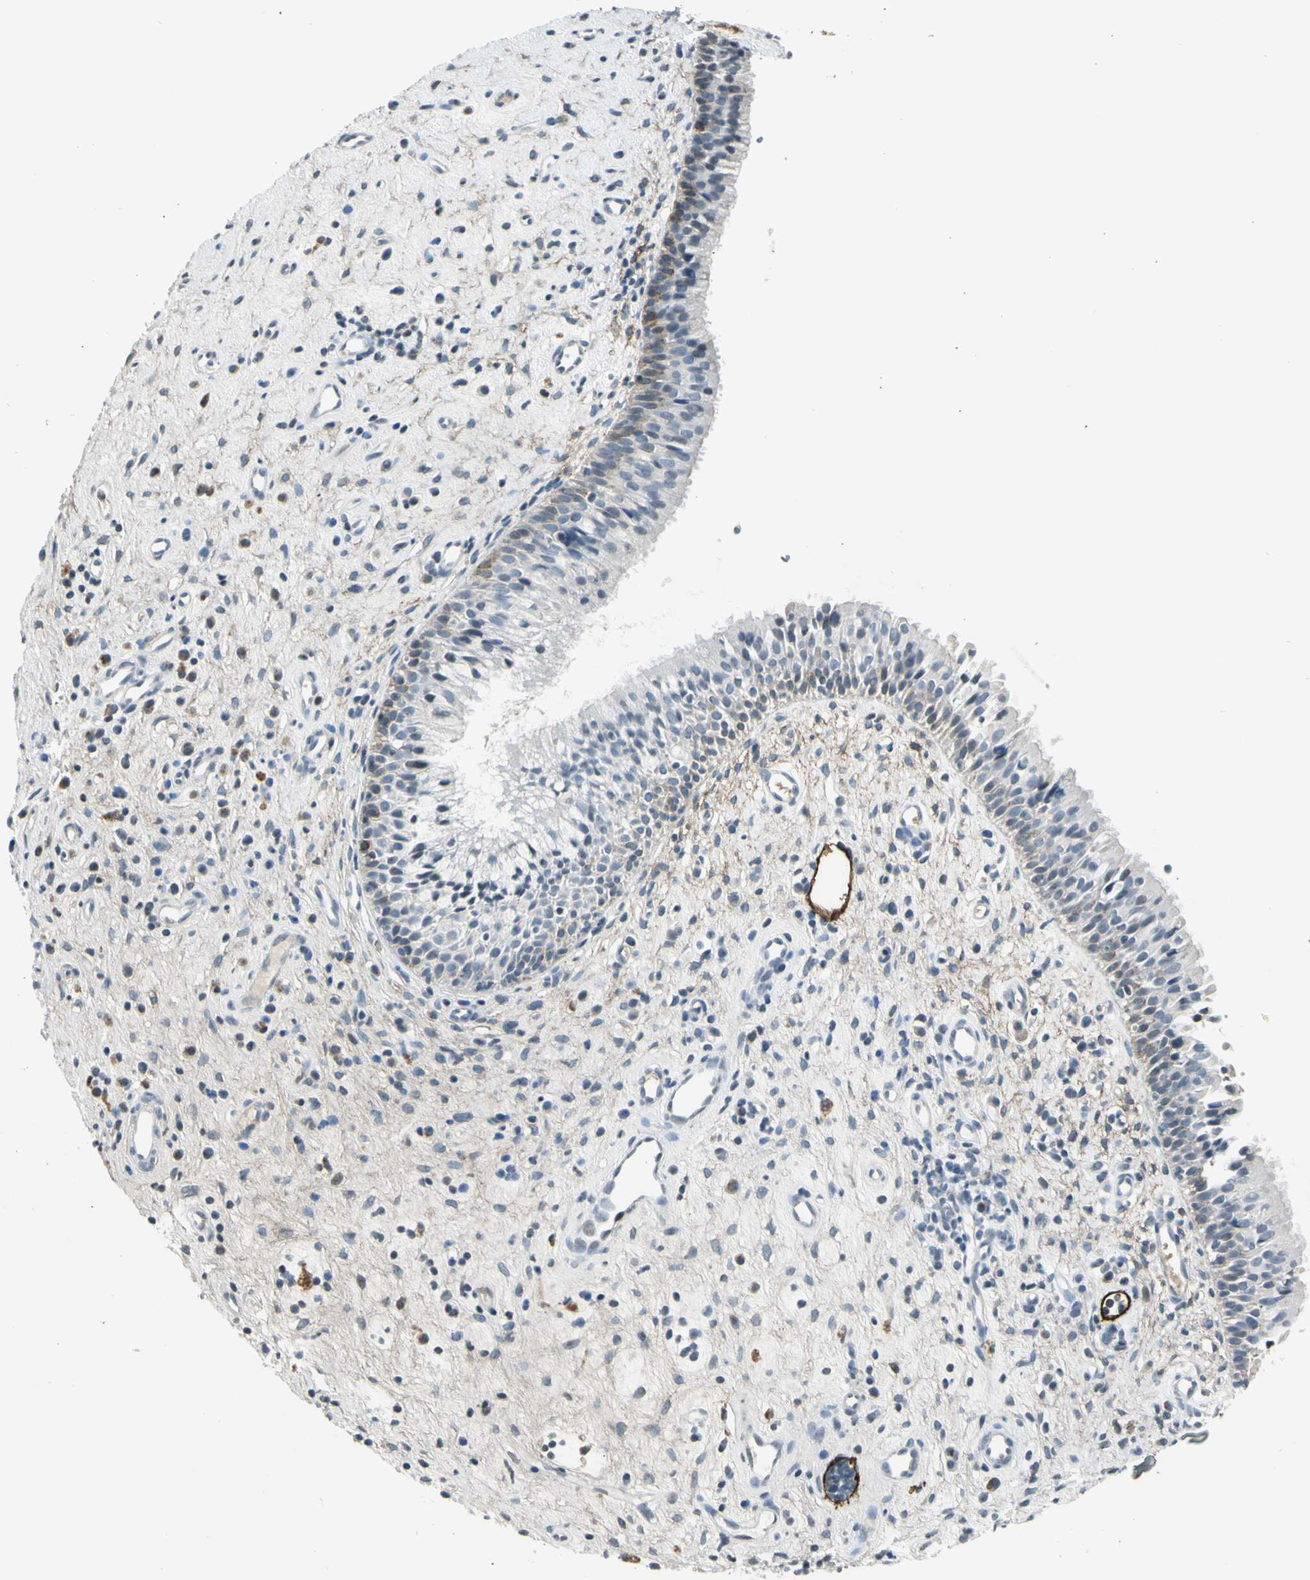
{"staining": {"intensity": "strong", "quantity": "<25%", "location": "cytoplasmic/membranous"}, "tissue": "nasopharynx", "cell_type": "Respiratory epithelial cells", "image_type": "normal", "snomed": [{"axis": "morphology", "description": "Normal tissue, NOS"}, {"axis": "topography", "description": "Nasopharynx"}], "caption": "The photomicrograph demonstrates staining of unremarkable nasopharynx, revealing strong cytoplasmic/membranous protein expression (brown color) within respiratory epithelial cells.", "gene": "PDPN", "patient": {"sex": "female", "age": 51}}